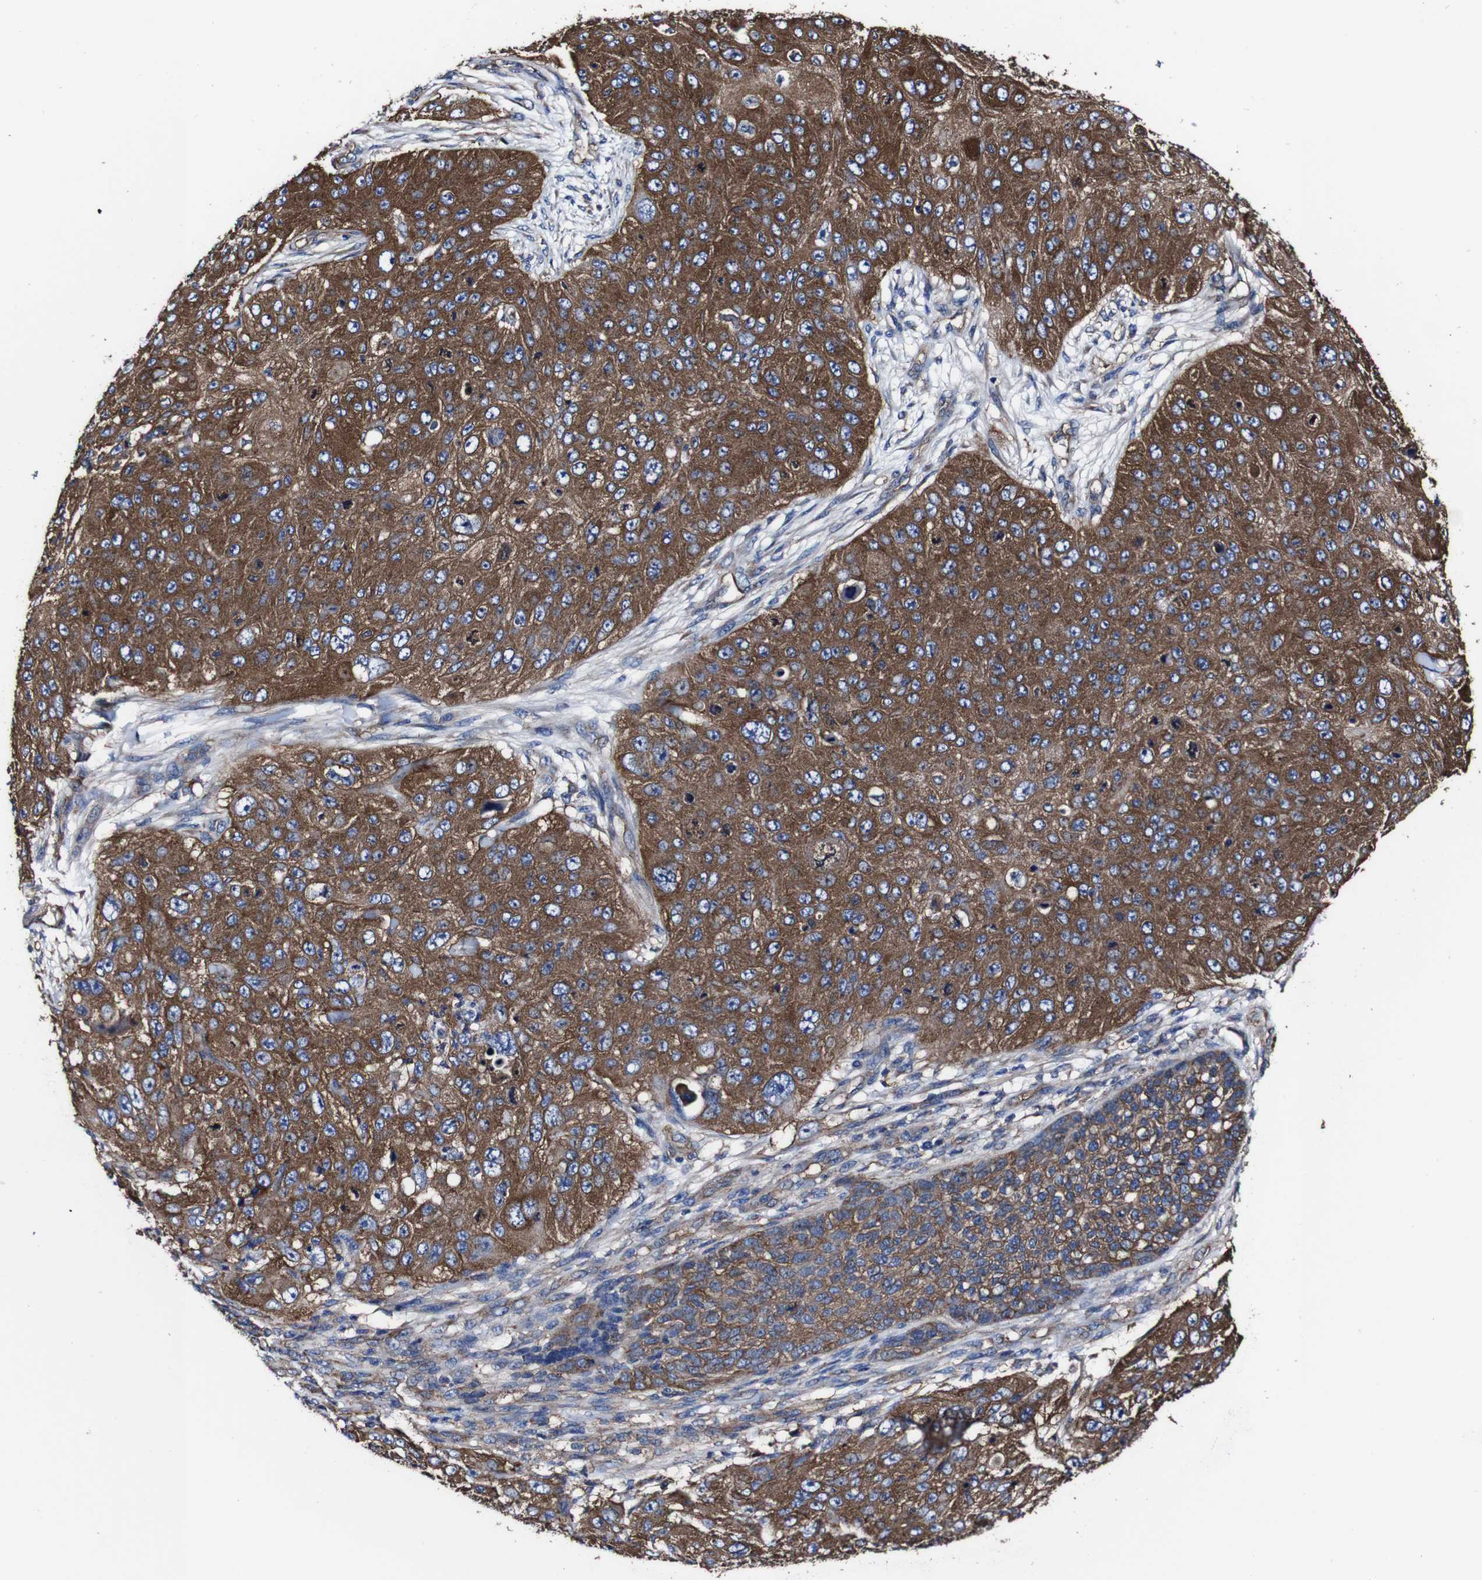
{"staining": {"intensity": "strong", "quantity": "25%-75%", "location": "cytoplasmic/membranous"}, "tissue": "skin cancer", "cell_type": "Tumor cells", "image_type": "cancer", "snomed": [{"axis": "morphology", "description": "Squamous cell carcinoma, NOS"}, {"axis": "topography", "description": "Skin"}], "caption": "IHC micrograph of skin cancer (squamous cell carcinoma) stained for a protein (brown), which displays high levels of strong cytoplasmic/membranous expression in about 25%-75% of tumor cells.", "gene": "CSF1R", "patient": {"sex": "female", "age": 80}}